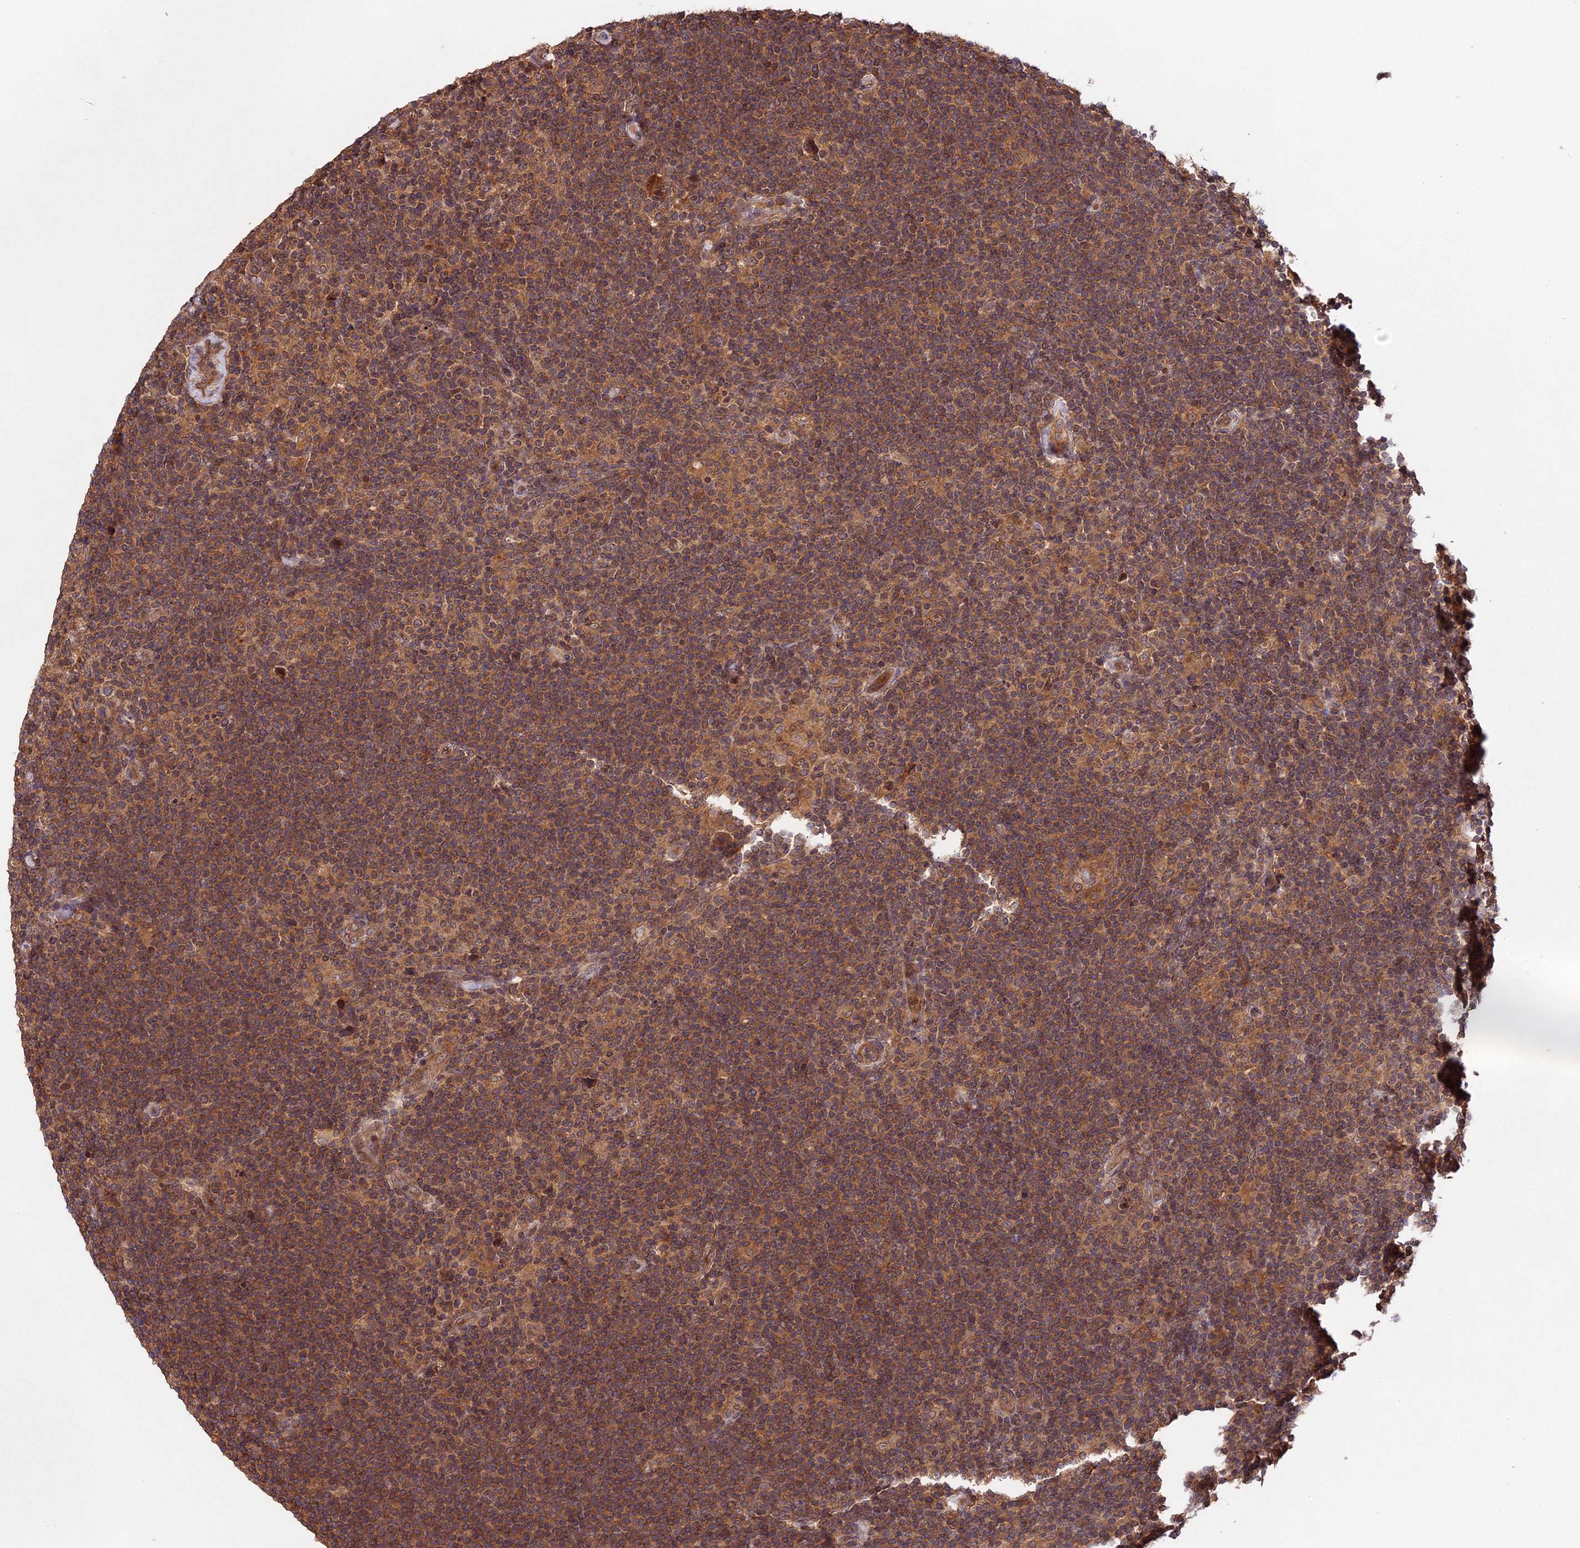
{"staining": {"intensity": "weak", "quantity": ">75%", "location": "cytoplasmic/membranous"}, "tissue": "lymphoma", "cell_type": "Tumor cells", "image_type": "cancer", "snomed": [{"axis": "morphology", "description": "Hodgkin's disease, NOS"}, {"axis": "topography", "description": "Lymph node"}], "caption": "Weak cytoplasmic/membranous staining is present in approximately >75% of tumor cells in lymphoma.", "gene": "CHAC1", "patient": {"sex": "female", "age": 57}}